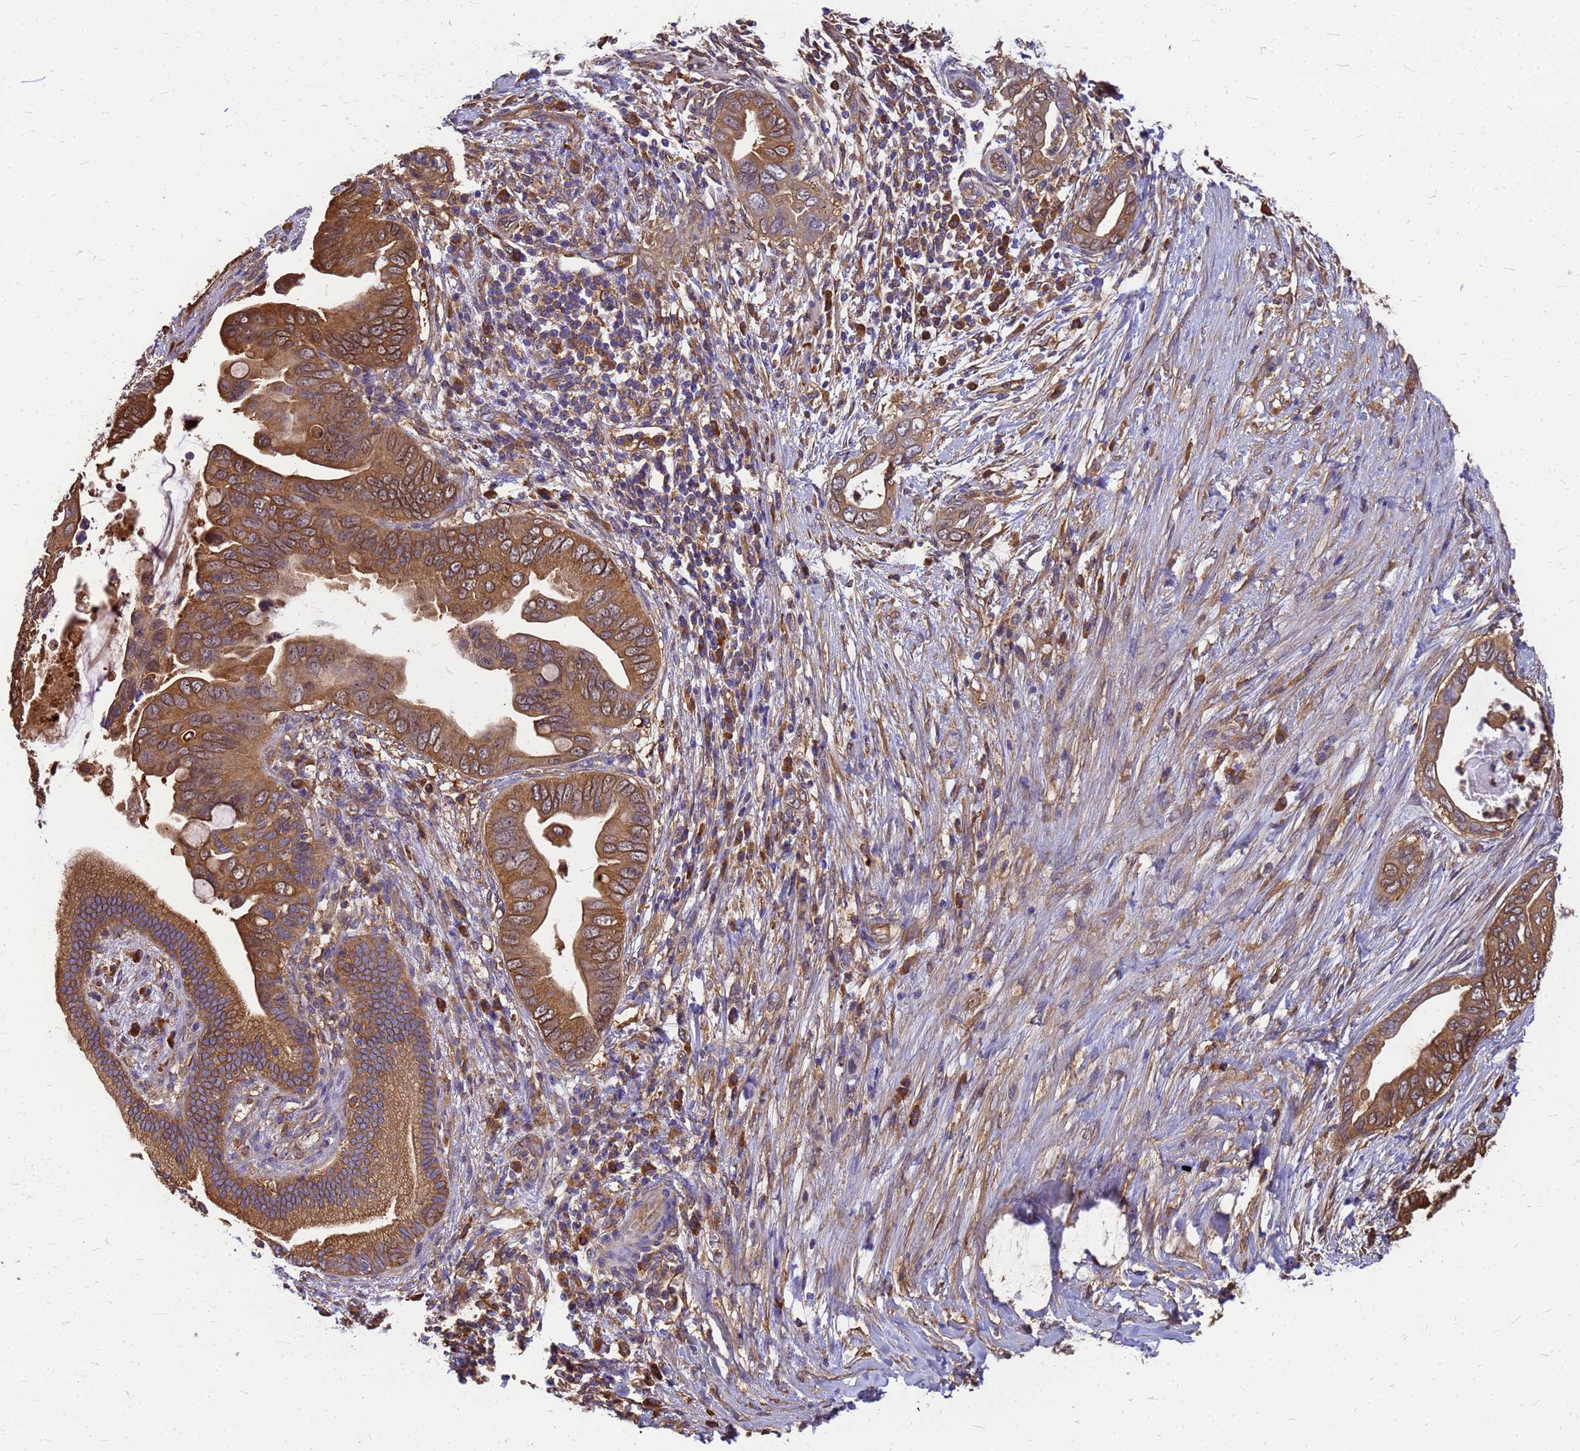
{"staining": {"intensity": "moderate", "quantity": ">75%", "location": "cytoplasmic/membranous"}, "tissue": "pancreatic cancer", "cell_type": "Tumor cells", "image_type": "cancer", "snomed": [{"axis": "morphology", "description": "Adenocarcinoma, NOS"}, {"axis": "topography", "description": "Pancreas"}], "caption": "Immunohistochemical staining of human pancreatic cancer (adenocarcinoma) displays moderate cytoplasmic/membranous protein expression in about >75% of tumor cells.", "gene": "GID4", "patient": {"sex": "male", "age": 75}}